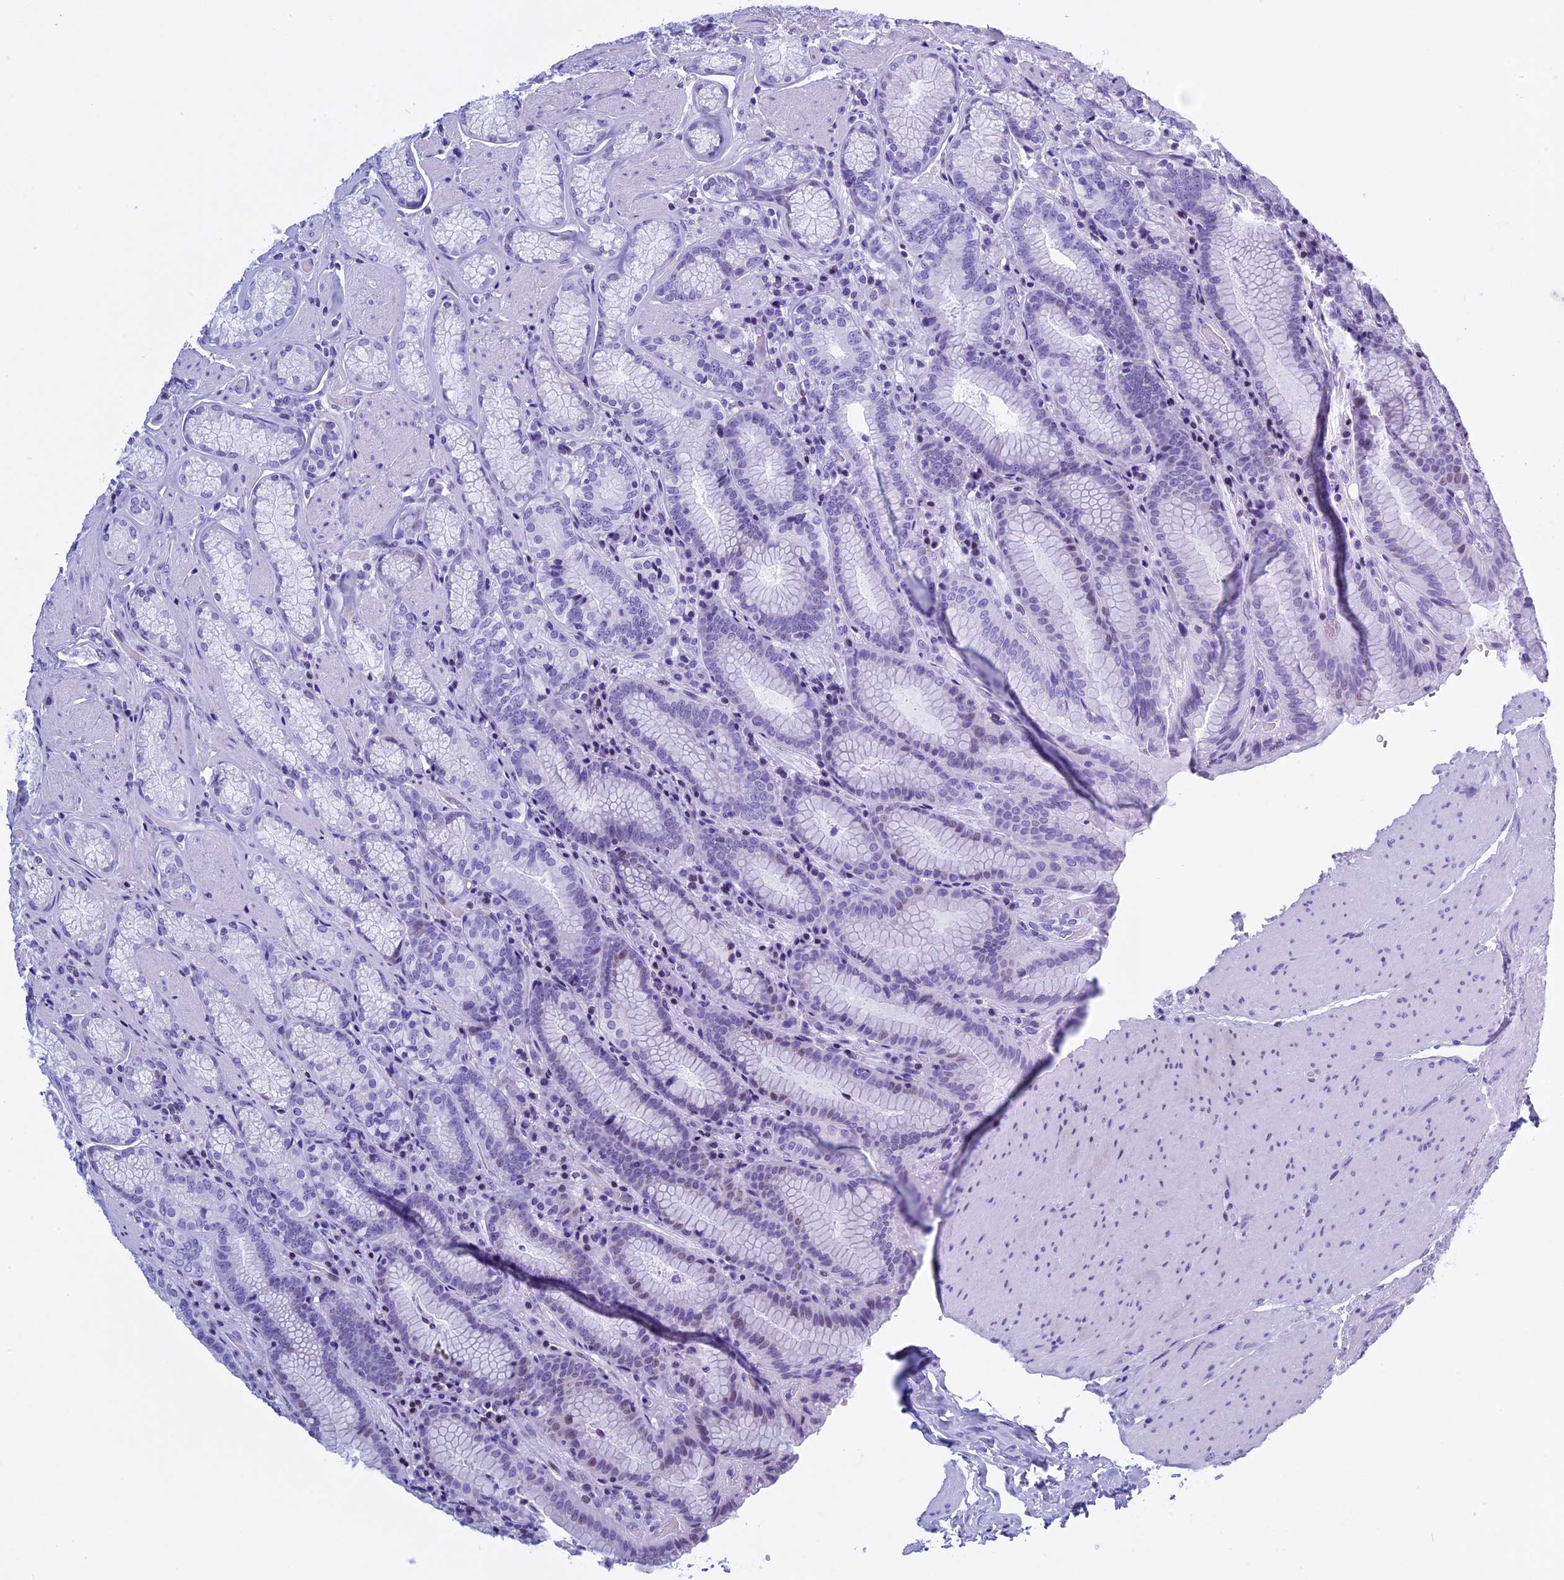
{"staining": {"intensity": "negative", "quantity": "none", "location": "none"}, "tissue": "stomach", "cell_type": "Glandular cells", "image_type": "normal", "snomed": [{"axis": "morphology", "description": "Normal tissue, NOS"}, {"axis": "topography", "description": "Stomach, upper"}, {"axis": "topography", "description": "Stomach, lower"}], "caption": "Immunohistochemical staining of benign stomach reveals no significant expression in glandular cells. (DAB immunohistochemistry (IHC) visualized using brightfield microscopy, high magnification).", "gene": "KCTD21", "patient": {"sex": "female", "age": 76}}